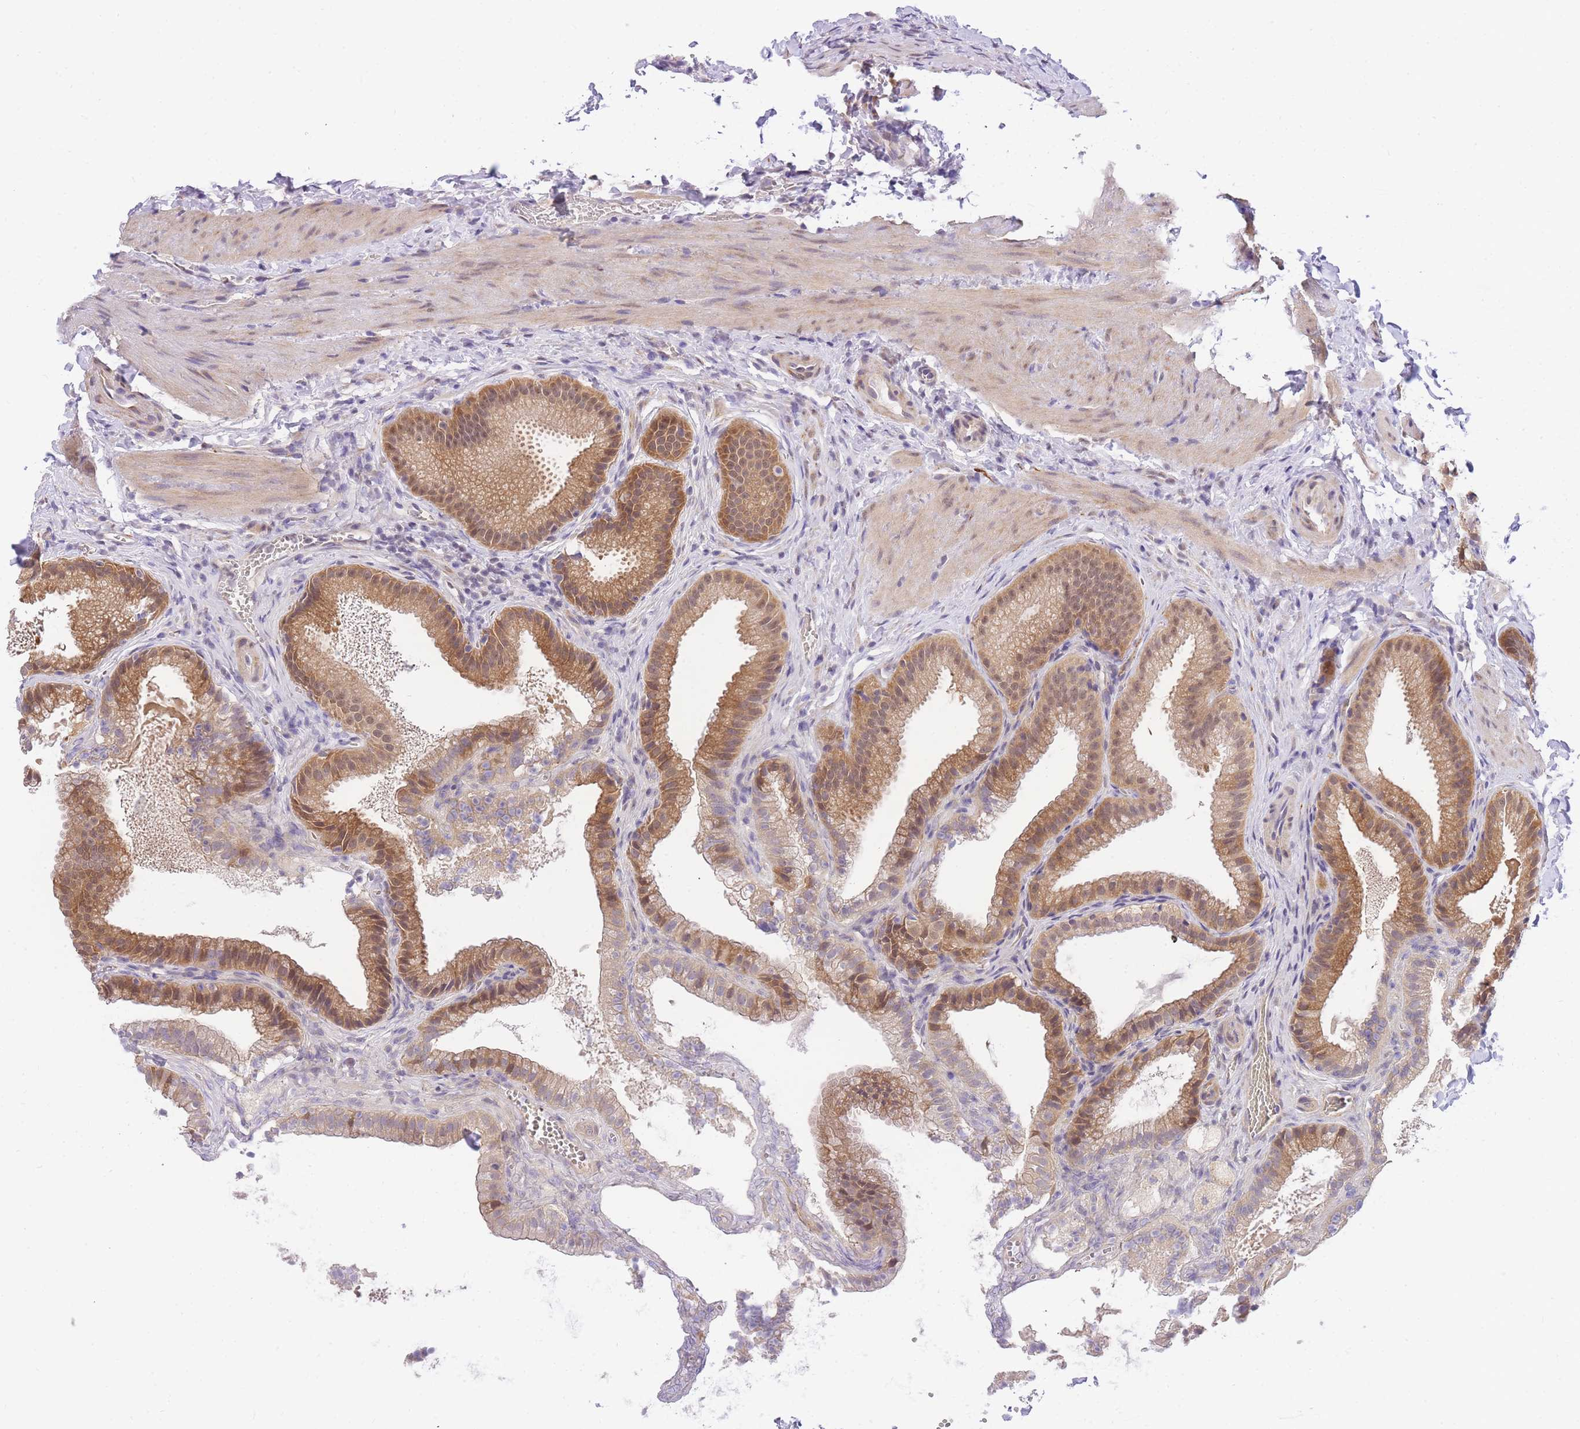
{"staining": {"intensity": "moderate", "quantity": ">75%", "location": "cytoplasmic/membranous,nuclear"}, "tissue": "gallbladder", "cell_type": "Glandular cells", "image_type": "normal", "snomed": [{"axis": "morphology", "description": "Normal tissue, NOS"}, {"axis": "topography", "description": "Gallbladder"}], "caption": "Immunohistochemistry (DAB (3,3'-diaminobenzidine)) staining of benign human gallbladder displays moderate cytoplasmic/membranous,nuclear protein expression in about >75% of glandular cells.", "gene": "S100PBP", "patient": {"sex": "male", "age": 38}}